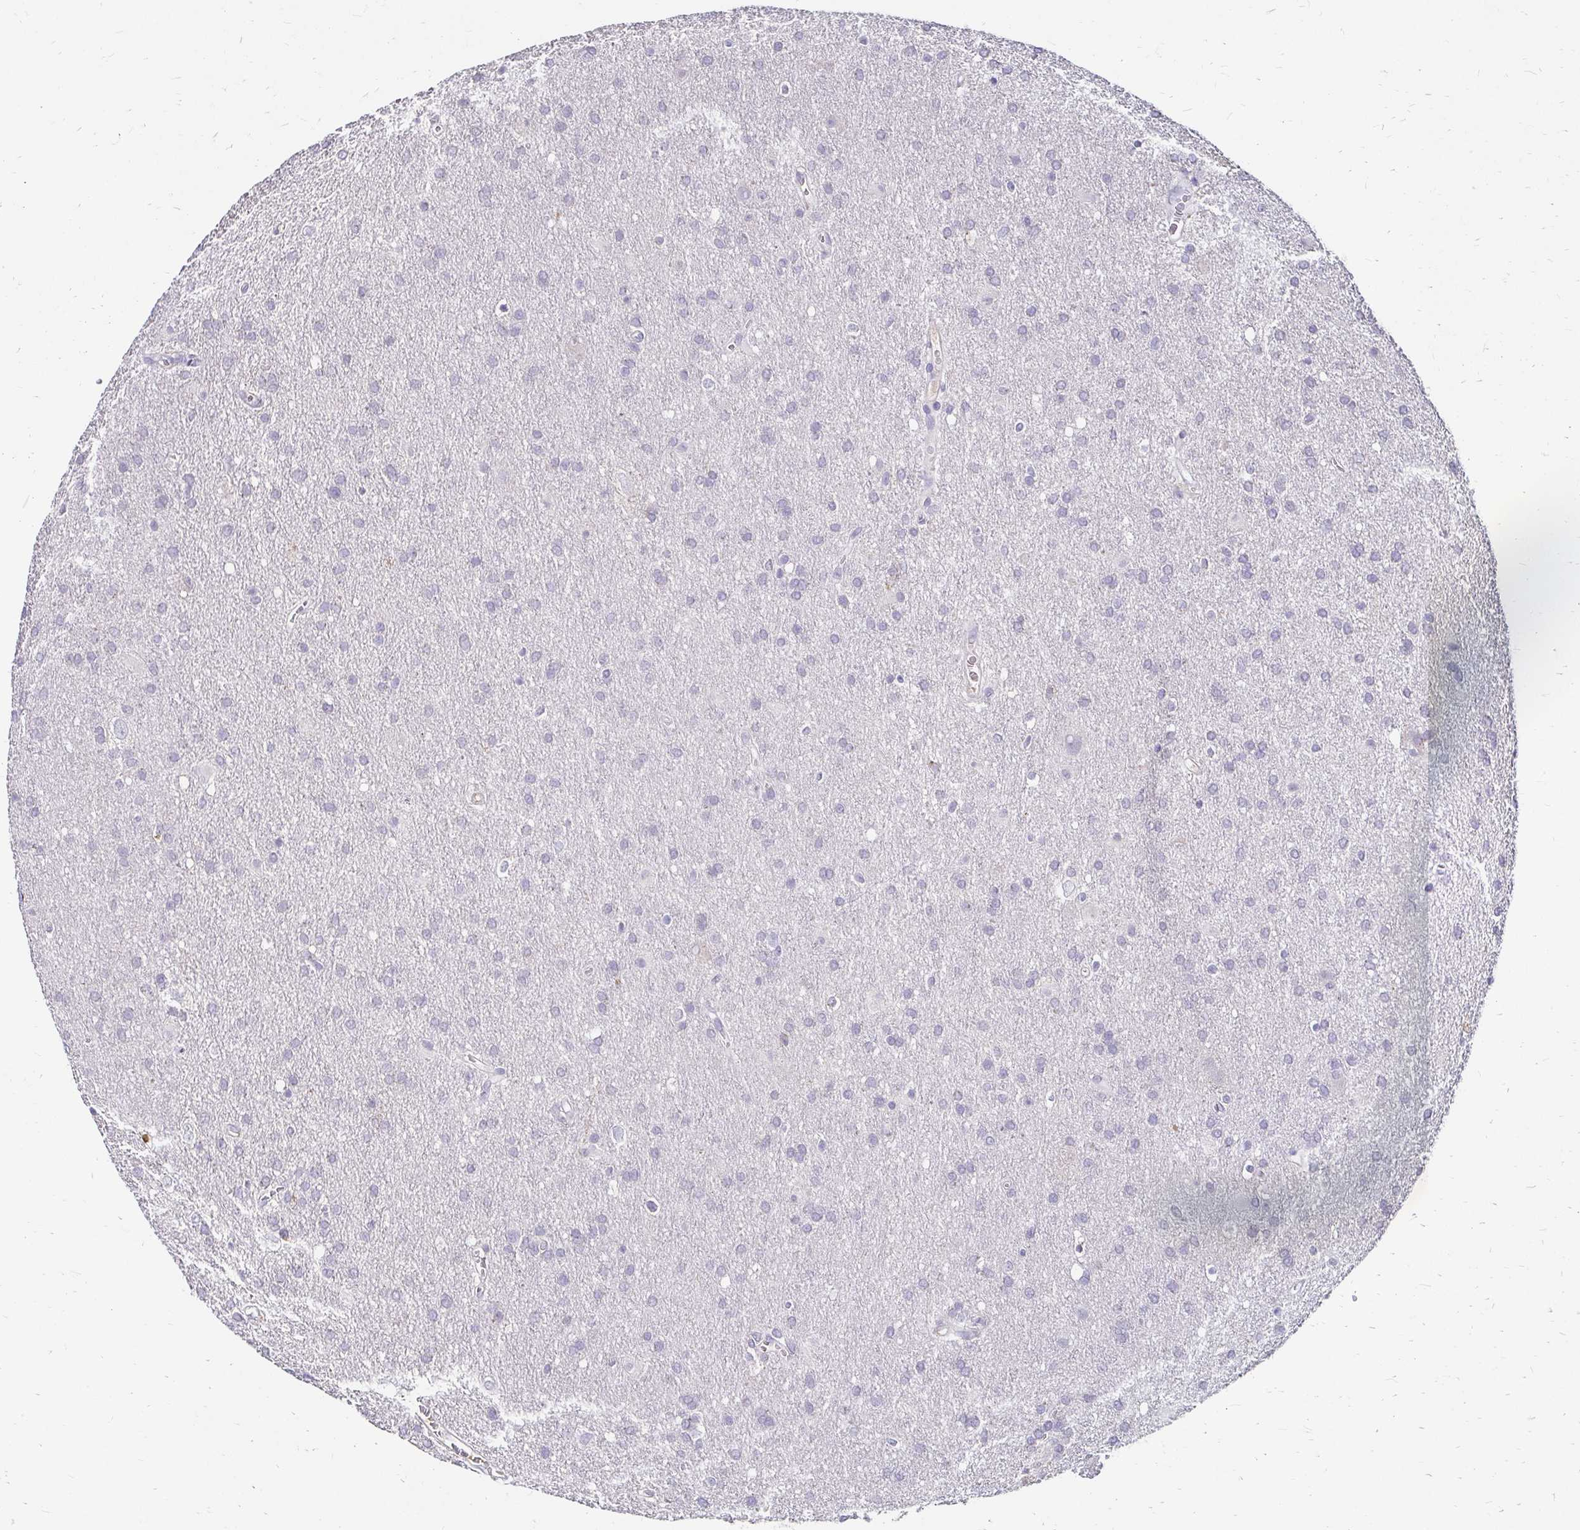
{"staining": {"intensity": "negative", "quantity": "none", "location": "none"}, "tissue": "glioma", "cell_type": "Tumor cells", "image_type": "cancer", "snomed": [{"axis": "morphology", "description": "Glioma, malignant, Low grade"}, {"axis": "topography", "description": "Brain"}], "caption": "Tumor cells show no significant expression in glioma. (Stains: DAB (3,3'-diaminobenzidine) immunohistochemistry (IHC) with hematoxylin counter stain, Microscopy: brightfield microscopy at high magnification).", "gene": "SCG3", "patient": {"sex": "male", "age": 66}}